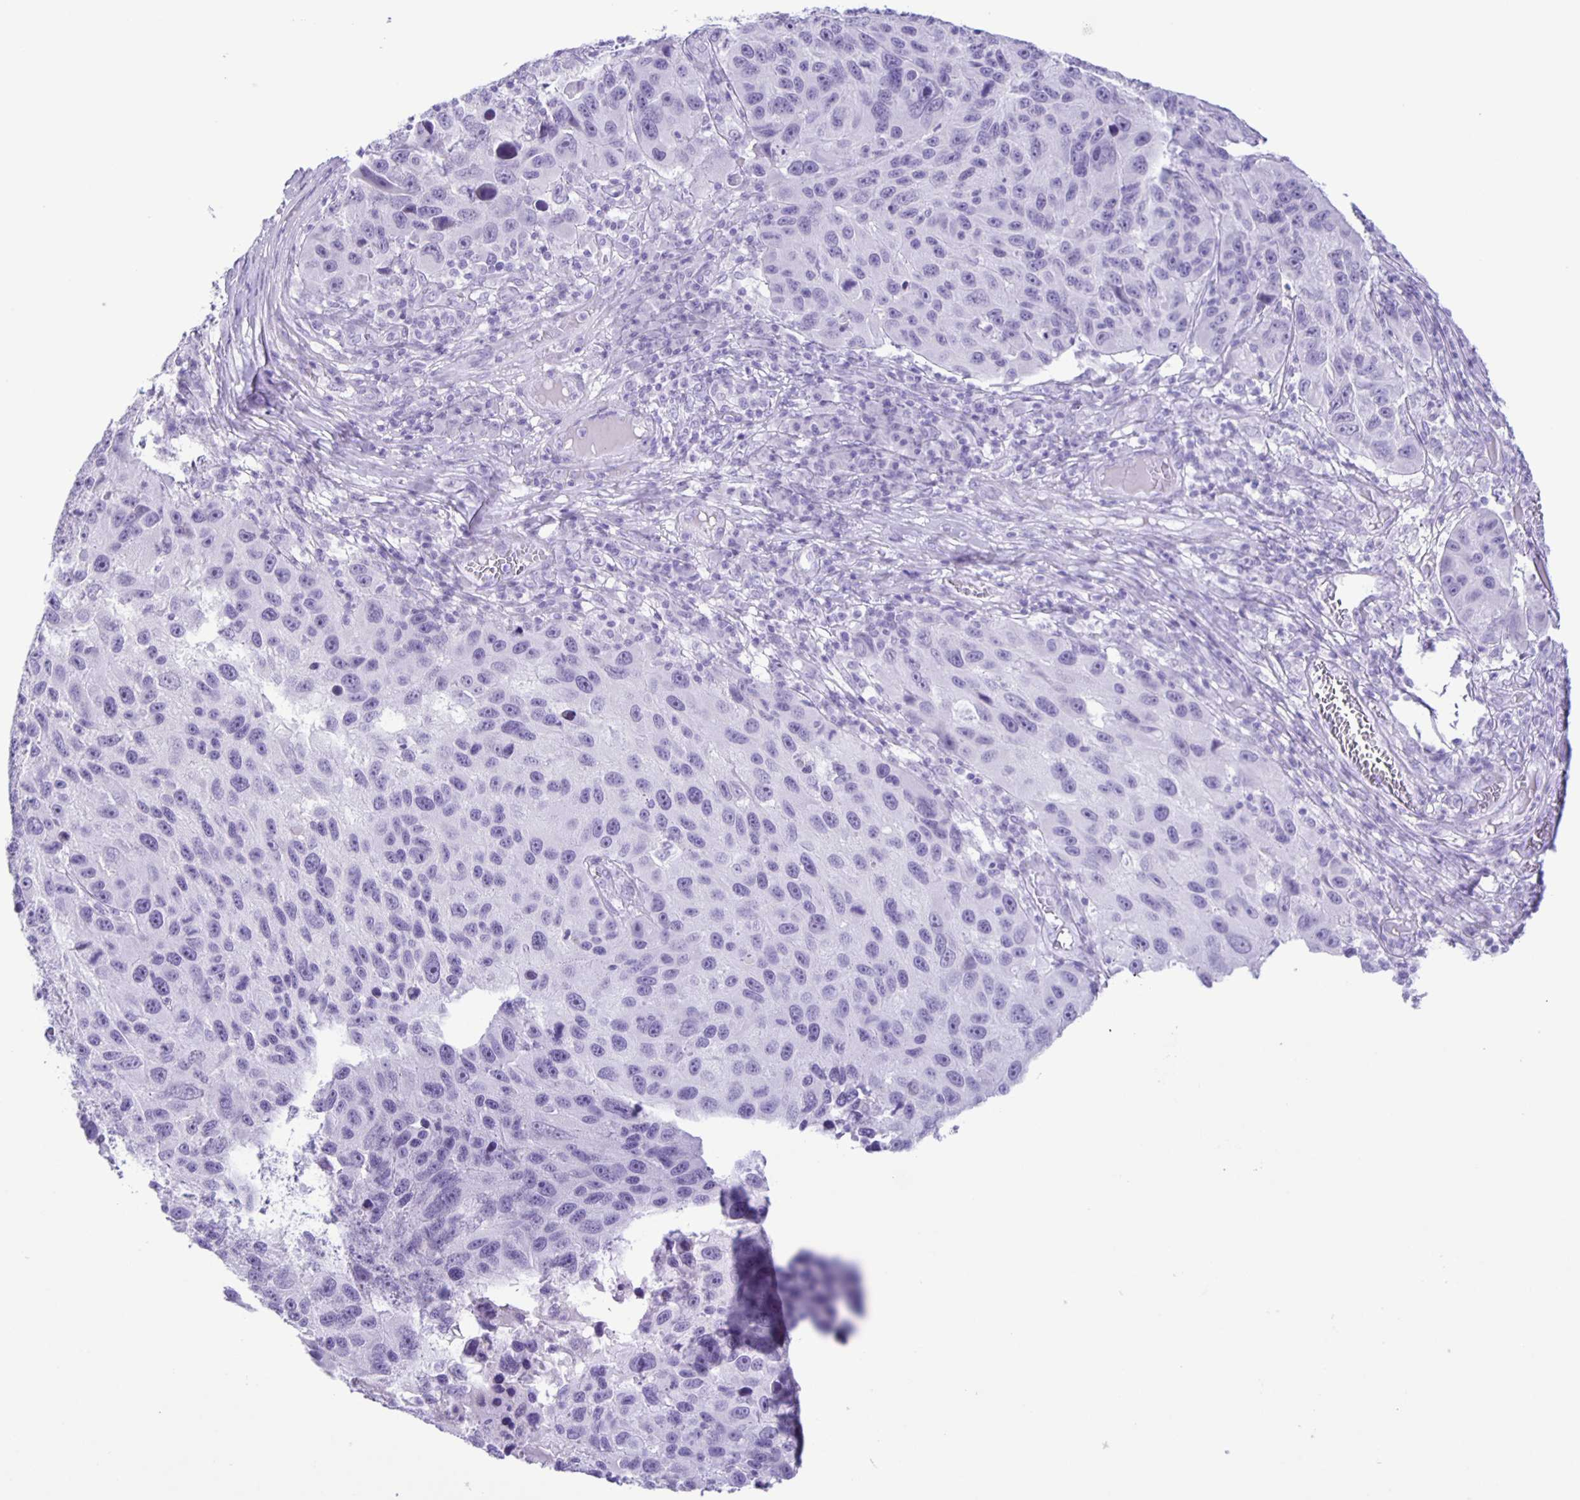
{"staining": {"intensity": "negative", "quantity": "none", "location": "none"}, "tissue": "melanoma", "cell_type": "Tumor cells", "image_type": "cancer", "snomed": [{"axis": "morphology", "description": "Malignant melanoma, NOS"}, {"axis": "topography", "description": "Skin"}], "caption": "The photomicrograph exhibits no significant expression in tumor cells of melanoma.", "gene": "EZHIP", "patient": {"sex": "male", "age": 53}}